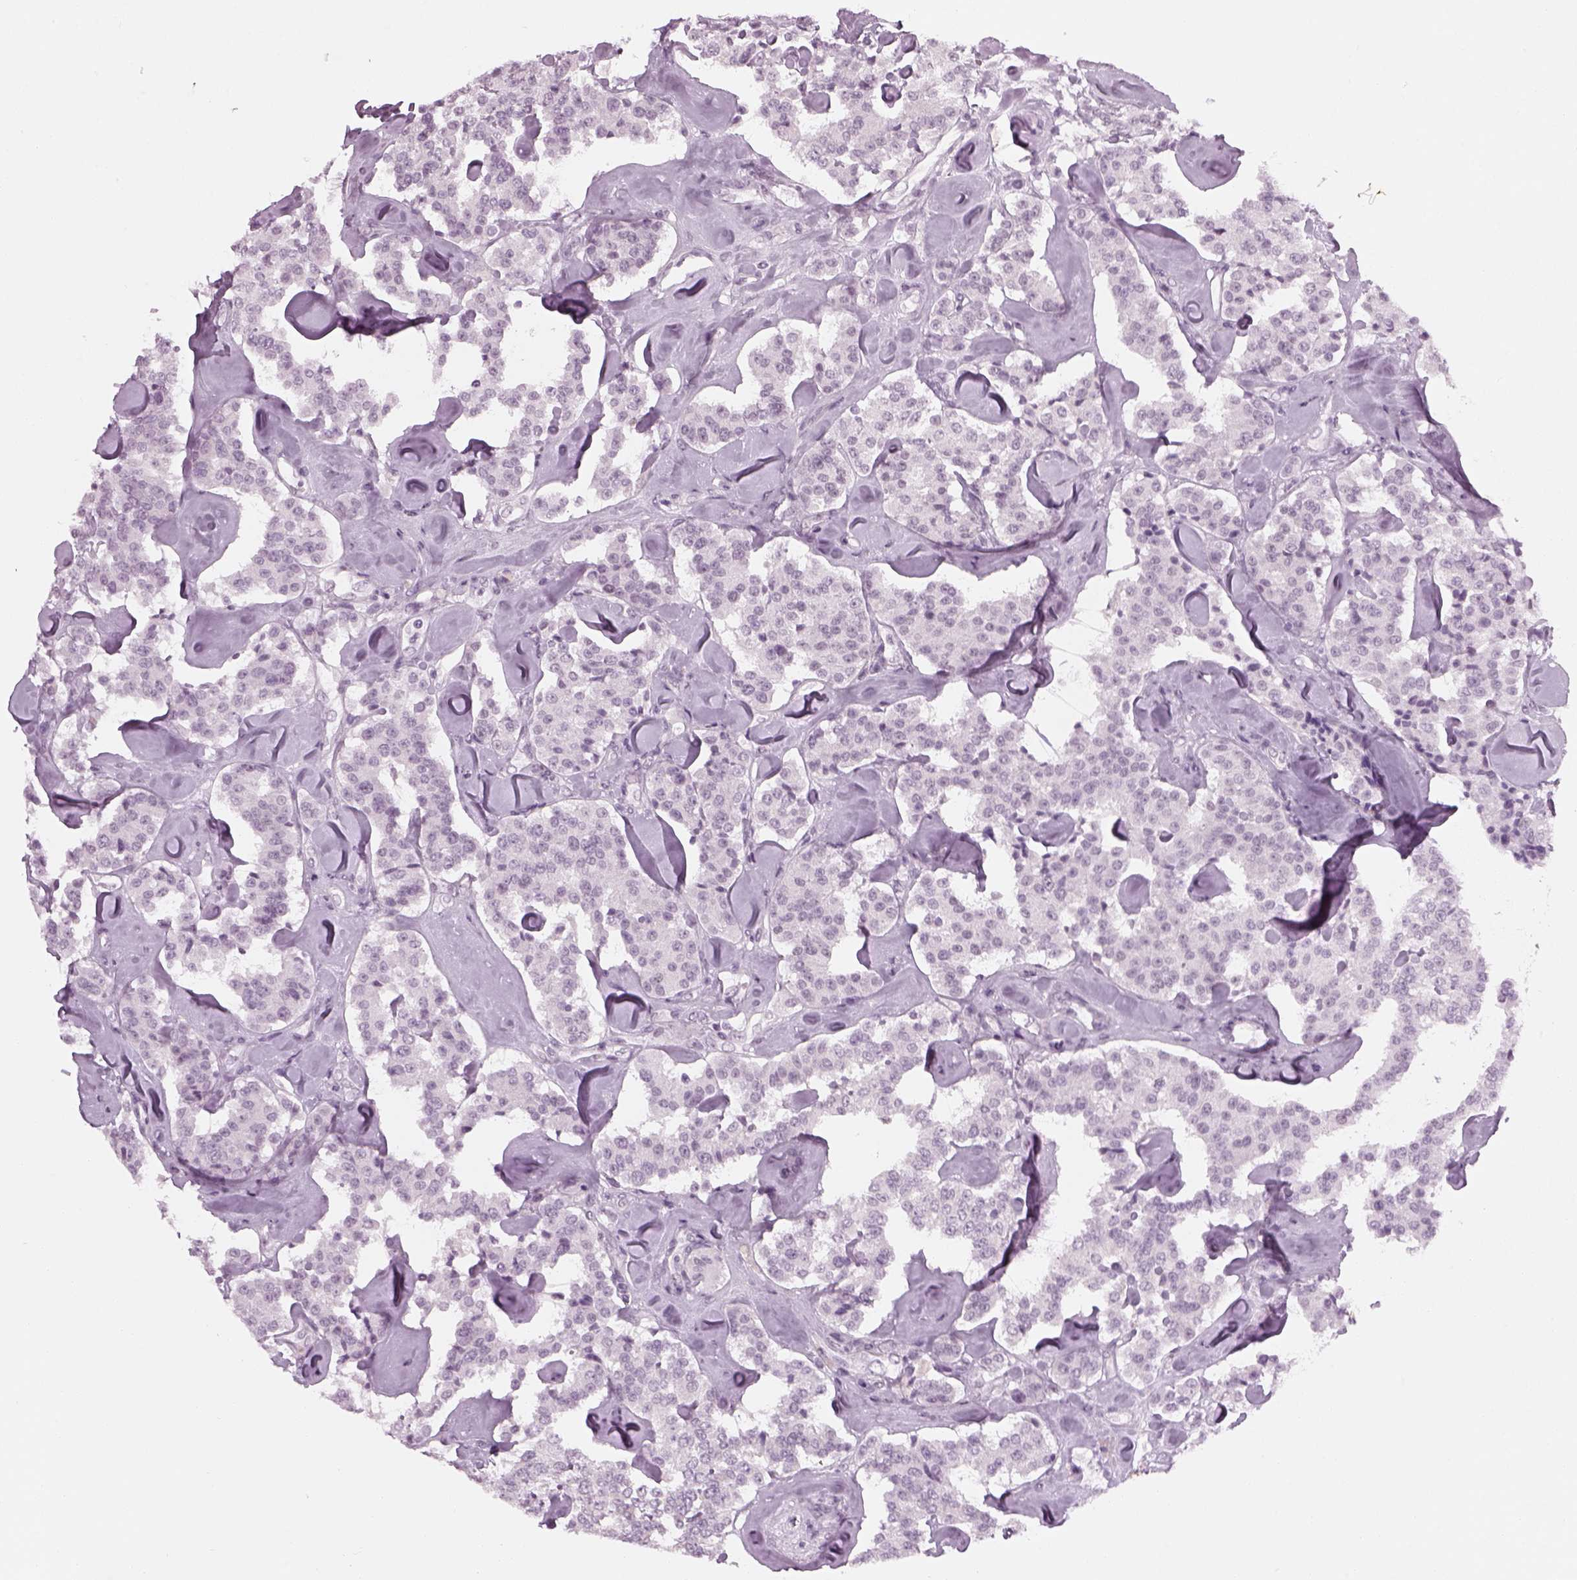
{"staining": {"intensity": "negative", "quantity": "none", "location": "none"}, "tissue": "carcinoid", "cell_type": "Tumor cells", "image_type": "cancer", "snomed": [{"axis": "morphology", "description": "Carcinoid, malignant, NOS"}, {"axis": "topography", "description": "Pancreas"}], "caption": "DAB (3,3'-diaminobenzidine) immunohistochemical staining of human carcinoid exhibits no significant positivity in tumor cells.", "gene": "KCNG2", "patient": {"sex": "male", "age": 41}}